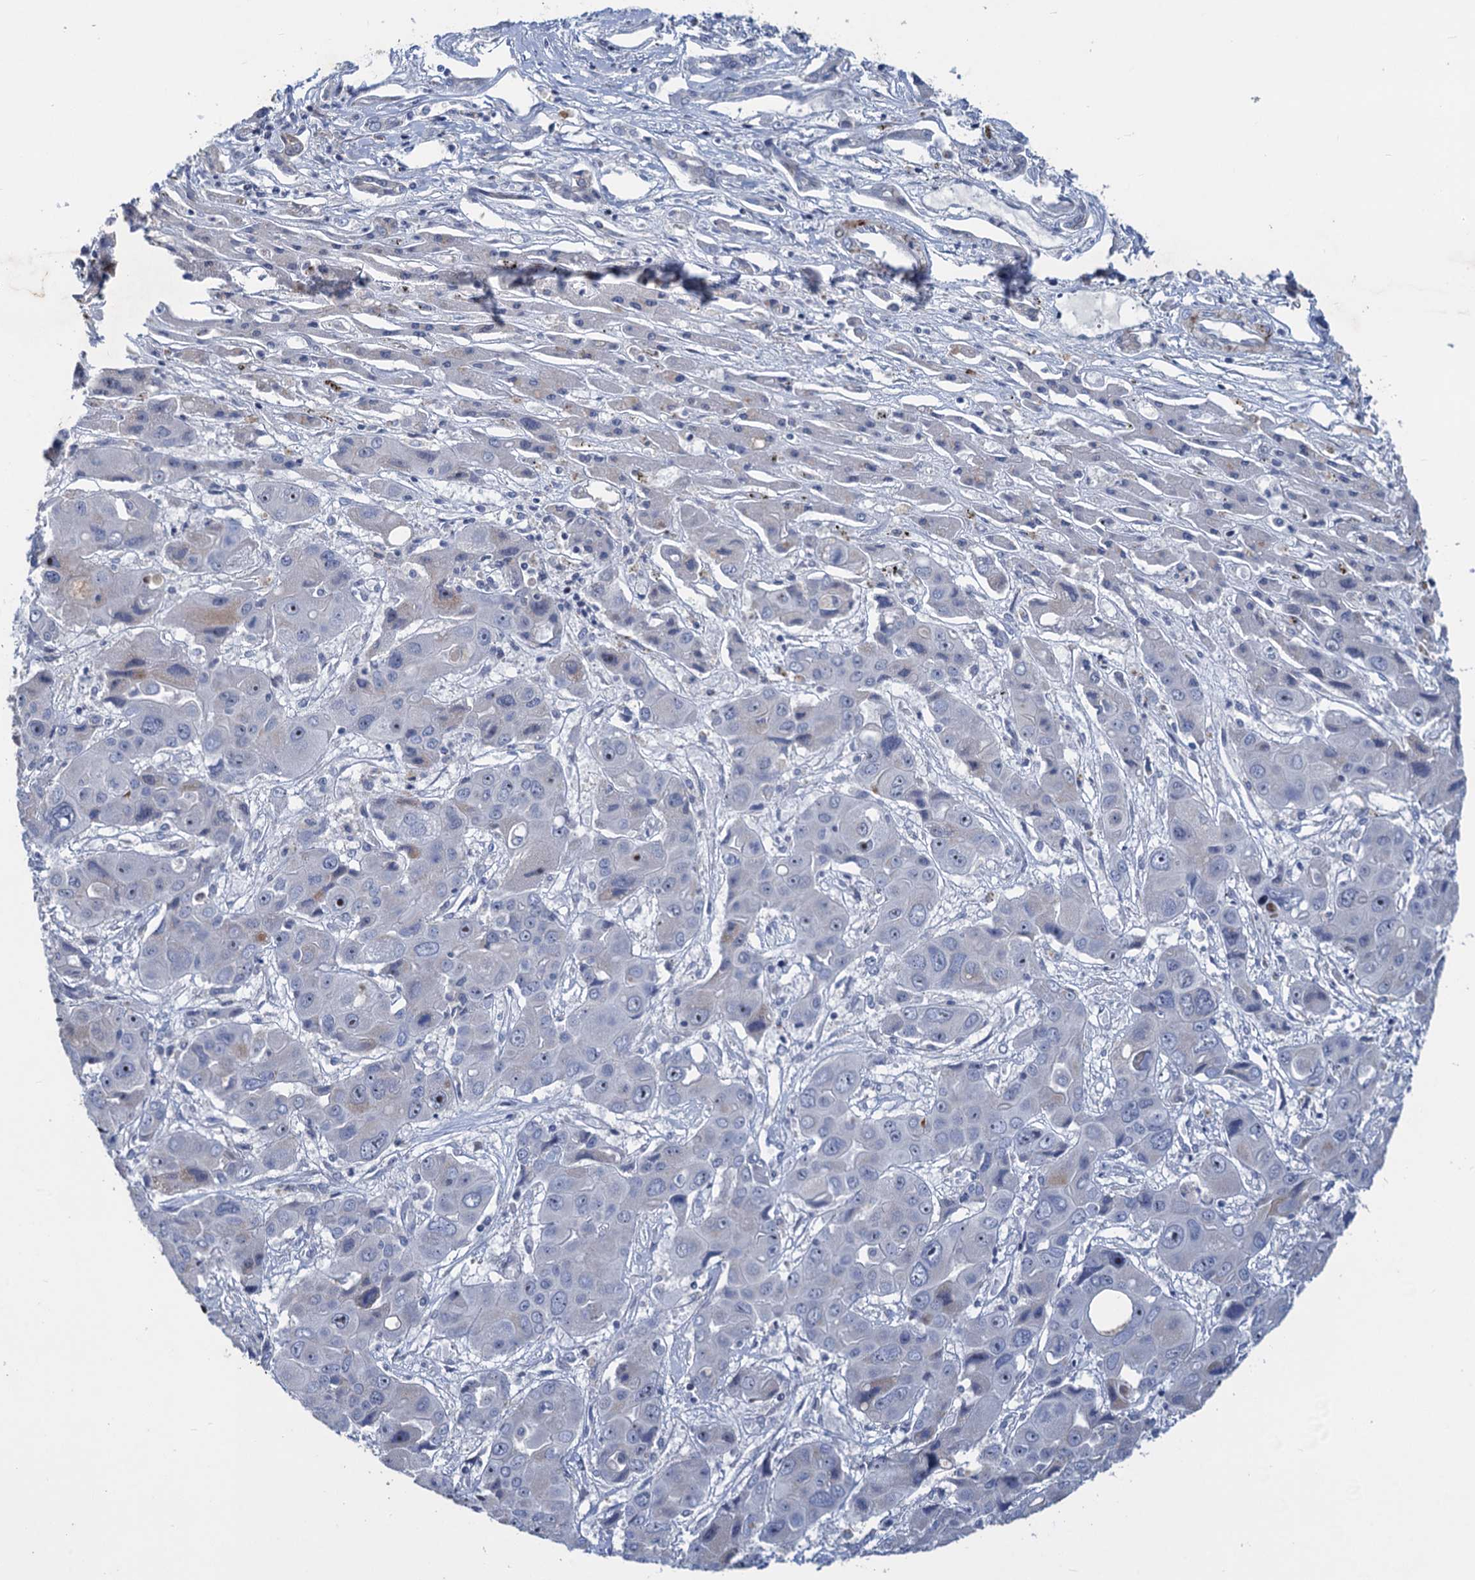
{"staining": {"intensity": "negative", "quantity": "none", "location": "none"}, "tissue": "liver cancer", "cell_type": "Tumor cells", "image_type": "cancer", "snomed": [{"axis": "morphology", "description": "Cholangiocarcinoma"}, {"axis": "topography", "description": "Liver"}], "caption": "Tumor cells are negative for brown protein staining in liver cancer.", "gene": "ESYT3", "patient": {"sex": "male", "age": 67}}